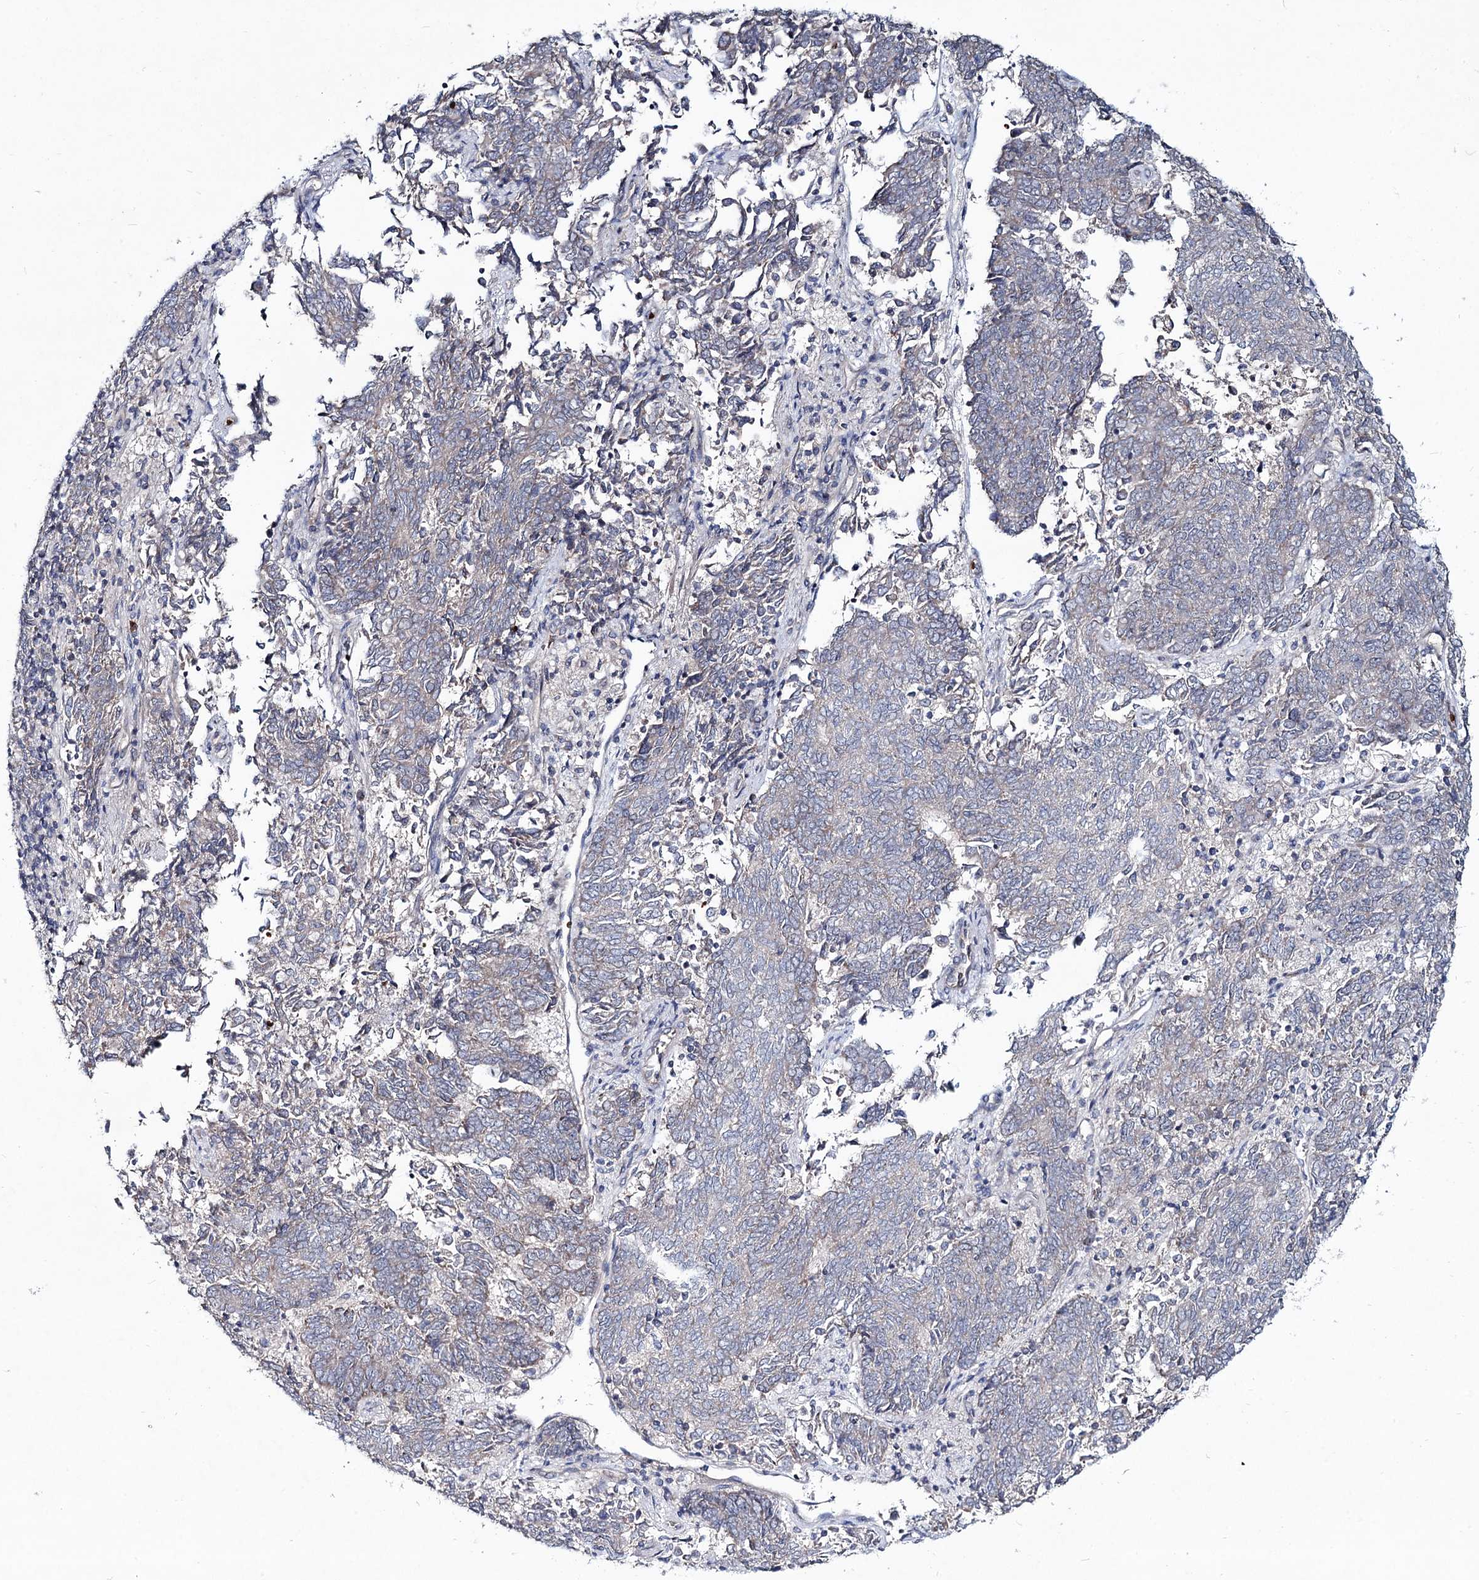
{"staining": {"intensity": "weak", "quantity": "<25%", "location": "cytoplasmic/membranous"}, "tissue": "endometrial cancer", "cell_type": "Tumor cells", "image_type": "cancer", "snomed": [{"axis": "morphology", "description": "Adenocarcinoma, NOS"}, {"axis": "topography", "description": "Endometrium"}], "caption": "An immunohistochemistry image of adenocarcinoma (endometrial) is shown. There is no staining in tumor cells of adenocarcinoma (endometrial).", "gene": "RNF6", "patient": {"sex": "female", "age": 80}}